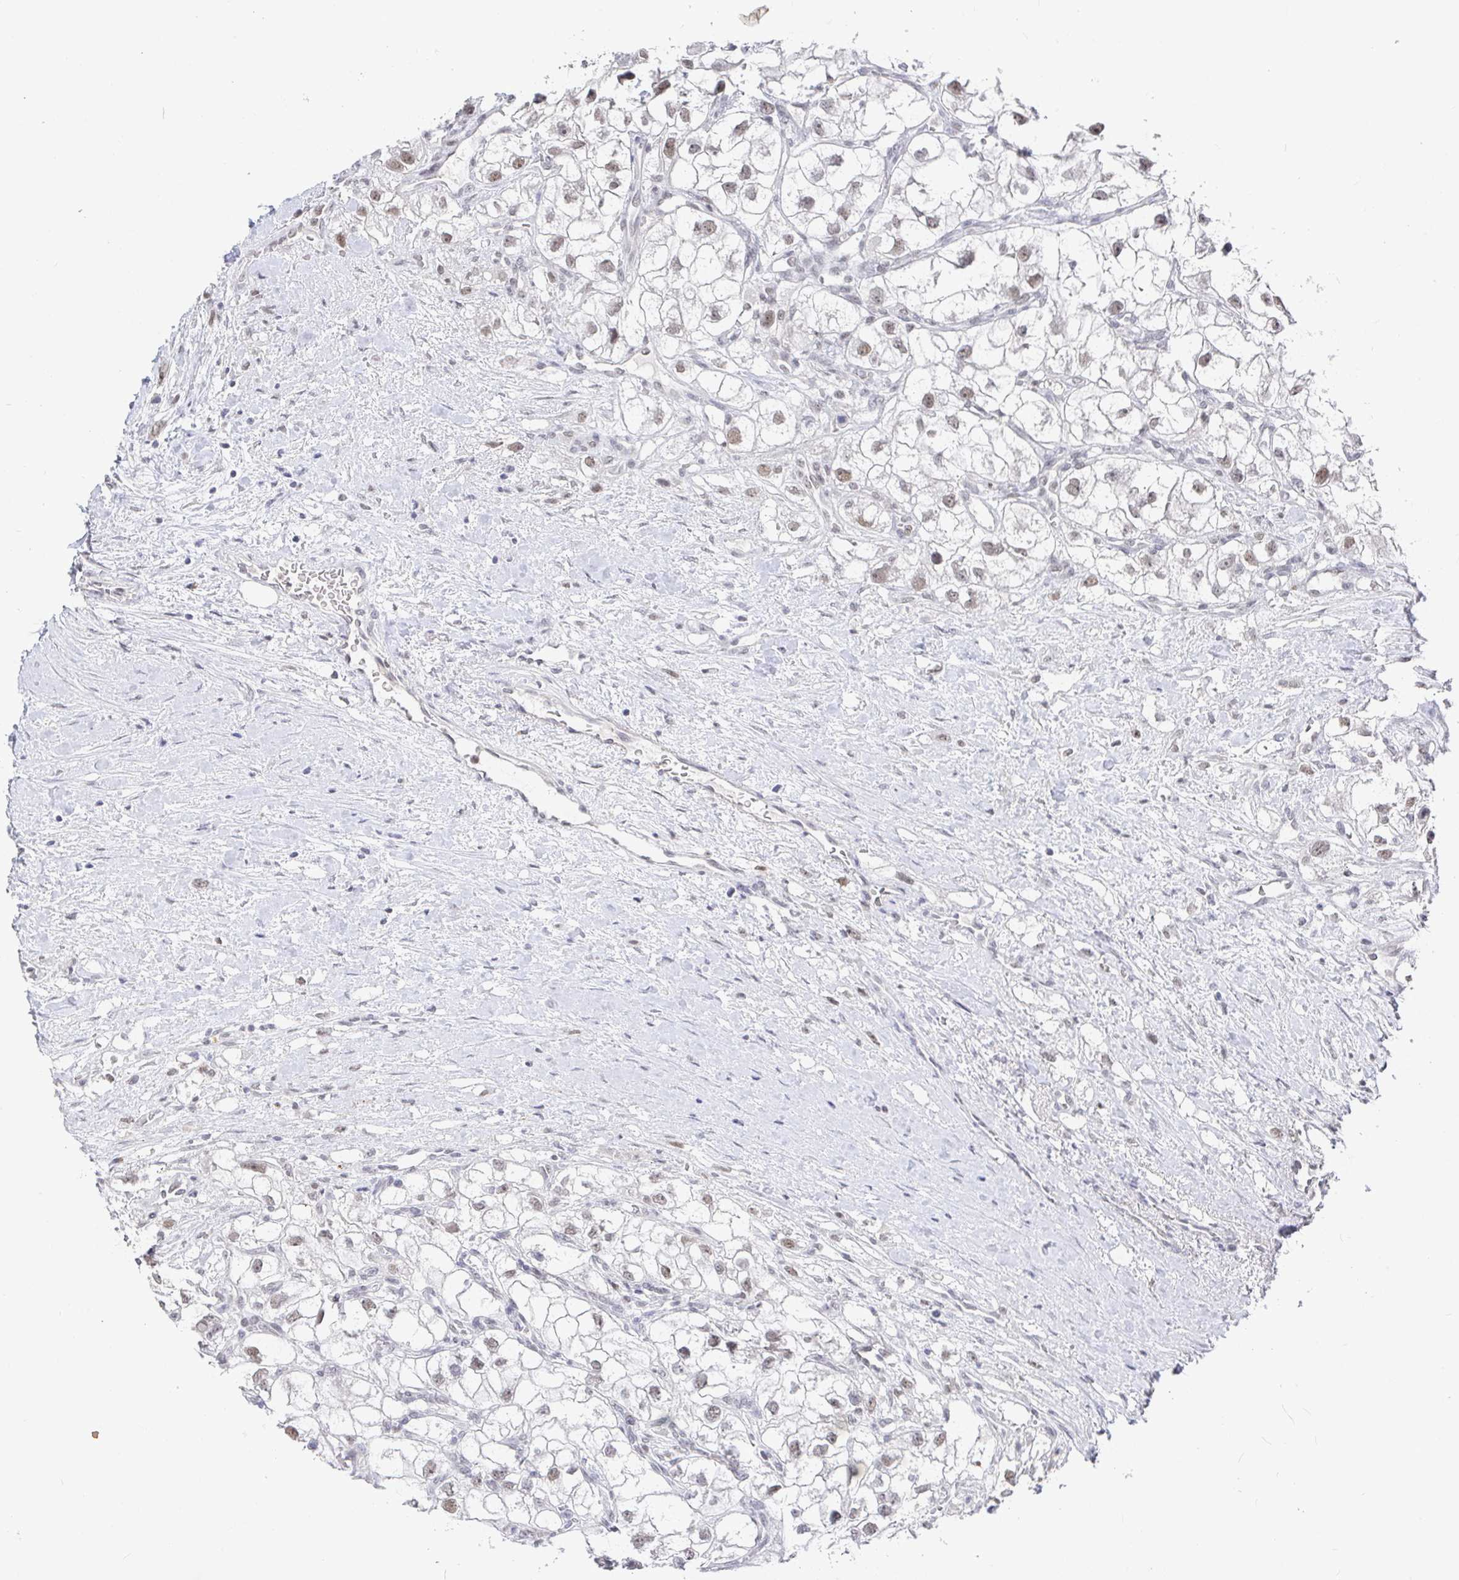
{"staining": {"intensity": "weak", "quantity": "25%-75%", "location": "nuclear"}, "tissue": "renal cancer", "cell_type": "Tumor cells", "image_type": "cancer", "snomed": [{"axis": "morphology", "description": "Adenocarcinoma, NOS"}, {"axis": "topography", "description": "Kidney"}], "caption": "Renal cancer (adenocarcinoma) was stained to show a protein in brown. There is low levels of weak nuclear expression in about 25%-75% of tumor cells.", "gene": "RCOR1", "patient": {"sex": "male", "age": 59}}